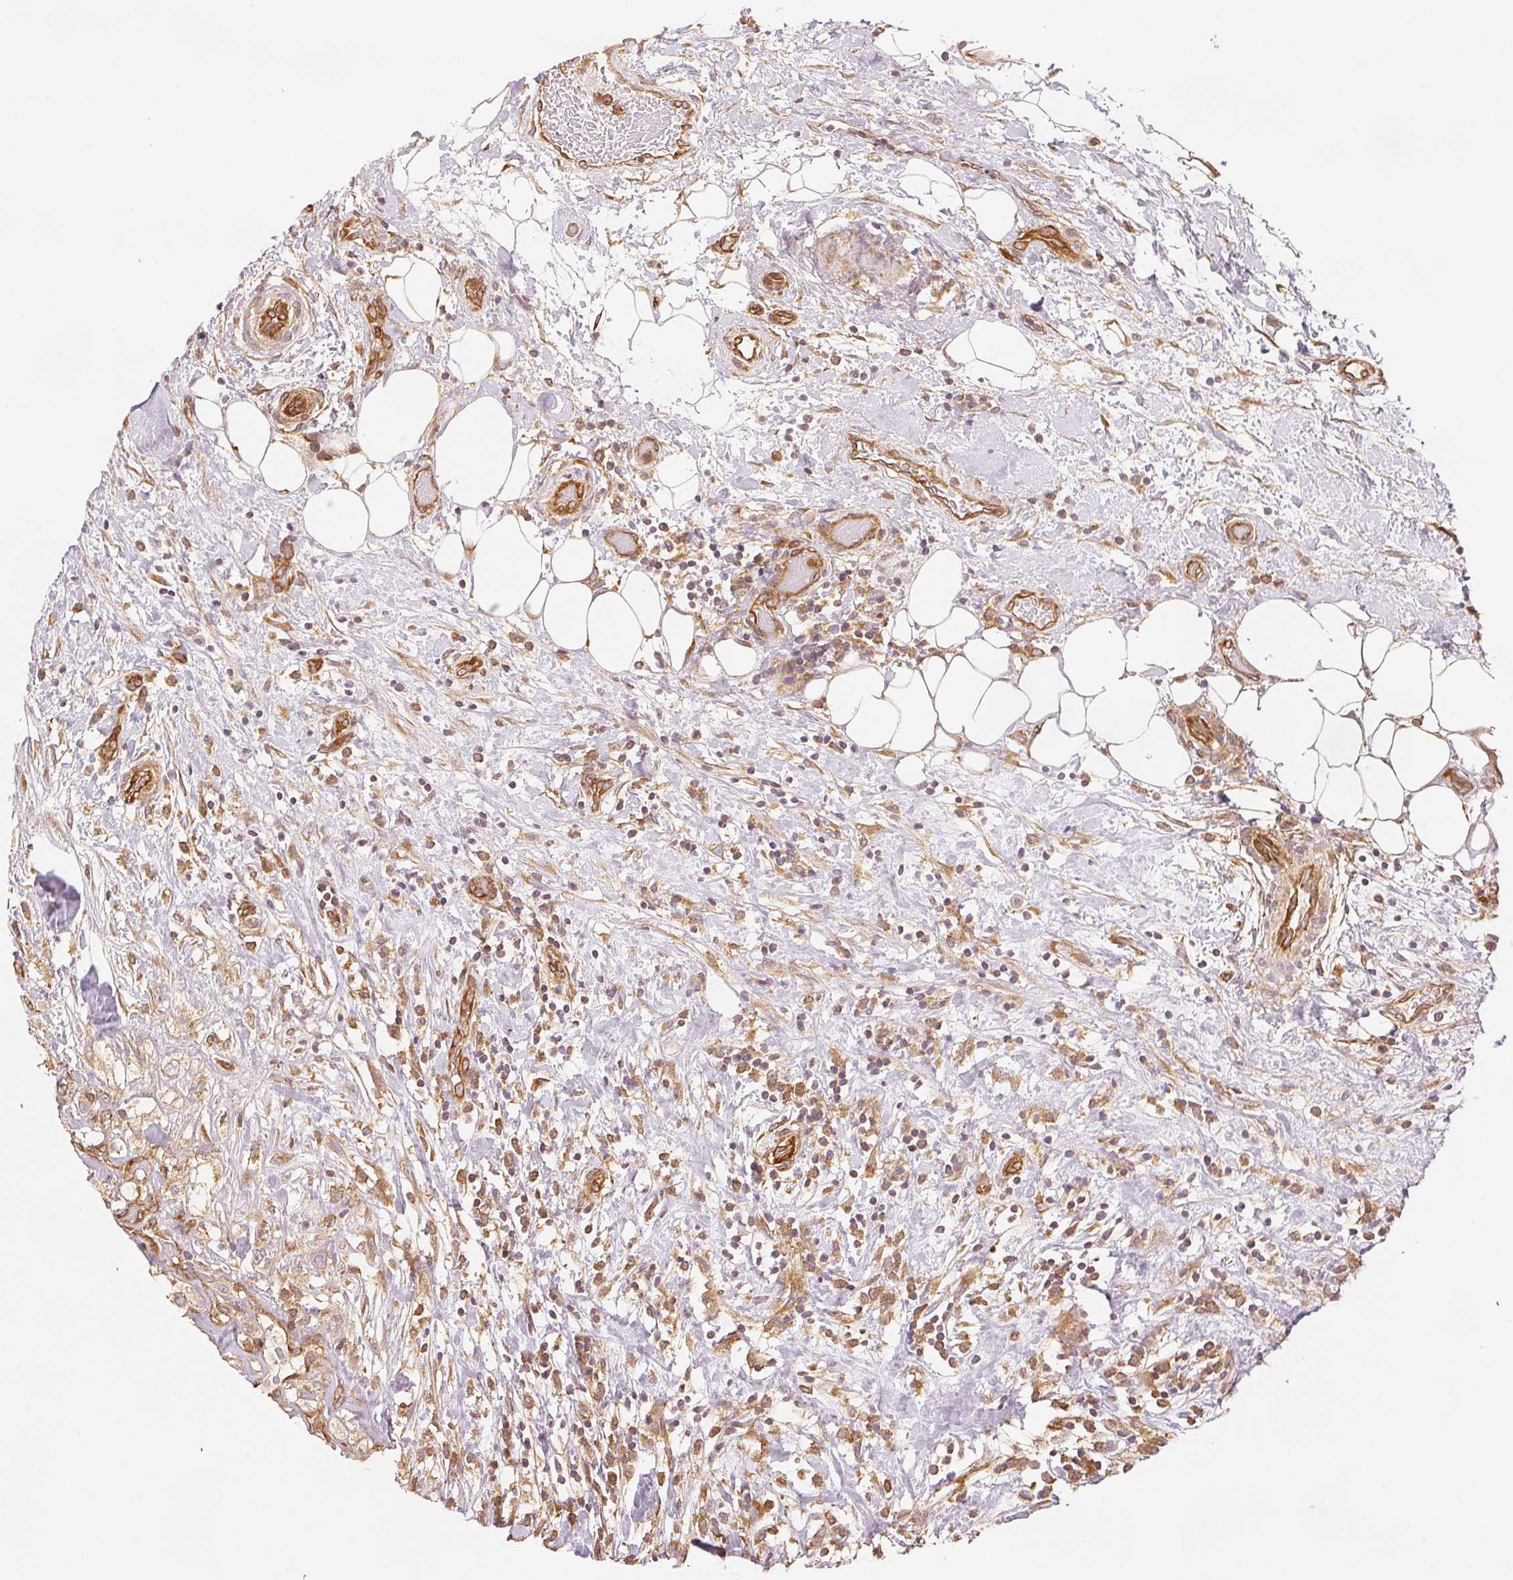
{"staining": {"intensity": "weak", "quantity": ">75%", "location": "cytoplasmic/membranous"}, "tissue": "renal cancer", "cell_type": "Tumor cells", "image_type": "cancer", "snomed": [{"axis": "morphology", "description": "Adenocarcinoma, NOS"}, {"axis": "topography", "description": "Kidney"}], "caption": "A high-resolution histopathology image shows immunohistochemistry (IHC) staining of renal adenocarcinoma, which displays weak cytoplasmic/membranous positivity in approximately >75% of tumor cells.", "gene": "DIAPH2", "patient": {"sex": "male", "age": 59}}